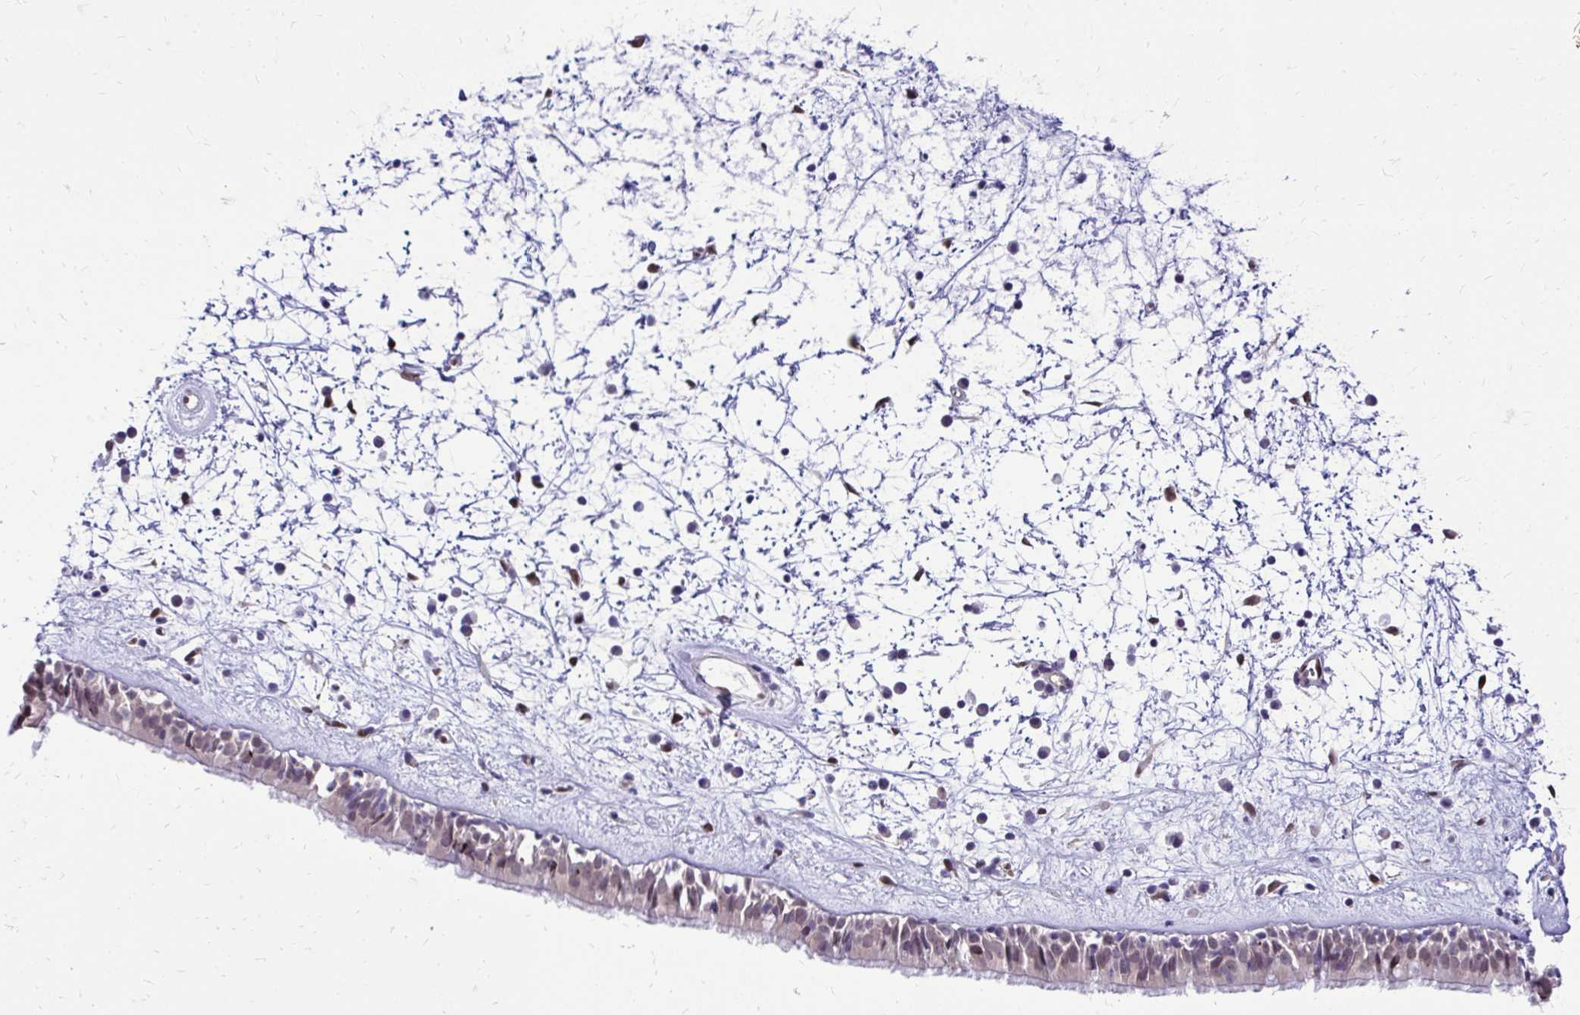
{"staining": {"intensity": "weak", "quantity": "25%-75%", "location": "nuclear"}, "tissue": "nasopharynx", "cell_type": "Respiratory epithelial cells", "image_type": "normal", "snomed": [{"axis": "morphology", "description": "Normal tissue, NOS"}, {"axis": "topography", "description": "Nasopharynx"}], "caption": "The immunohistochemical stain highlights weak nuclear positivity in respiratory epithelial cells of unremarkable nasopharynx. (DAB IHC with brightfield microscopy, high magnification).", "gene": "BANF1", "patient": {"sex": "male", "age": 24}}